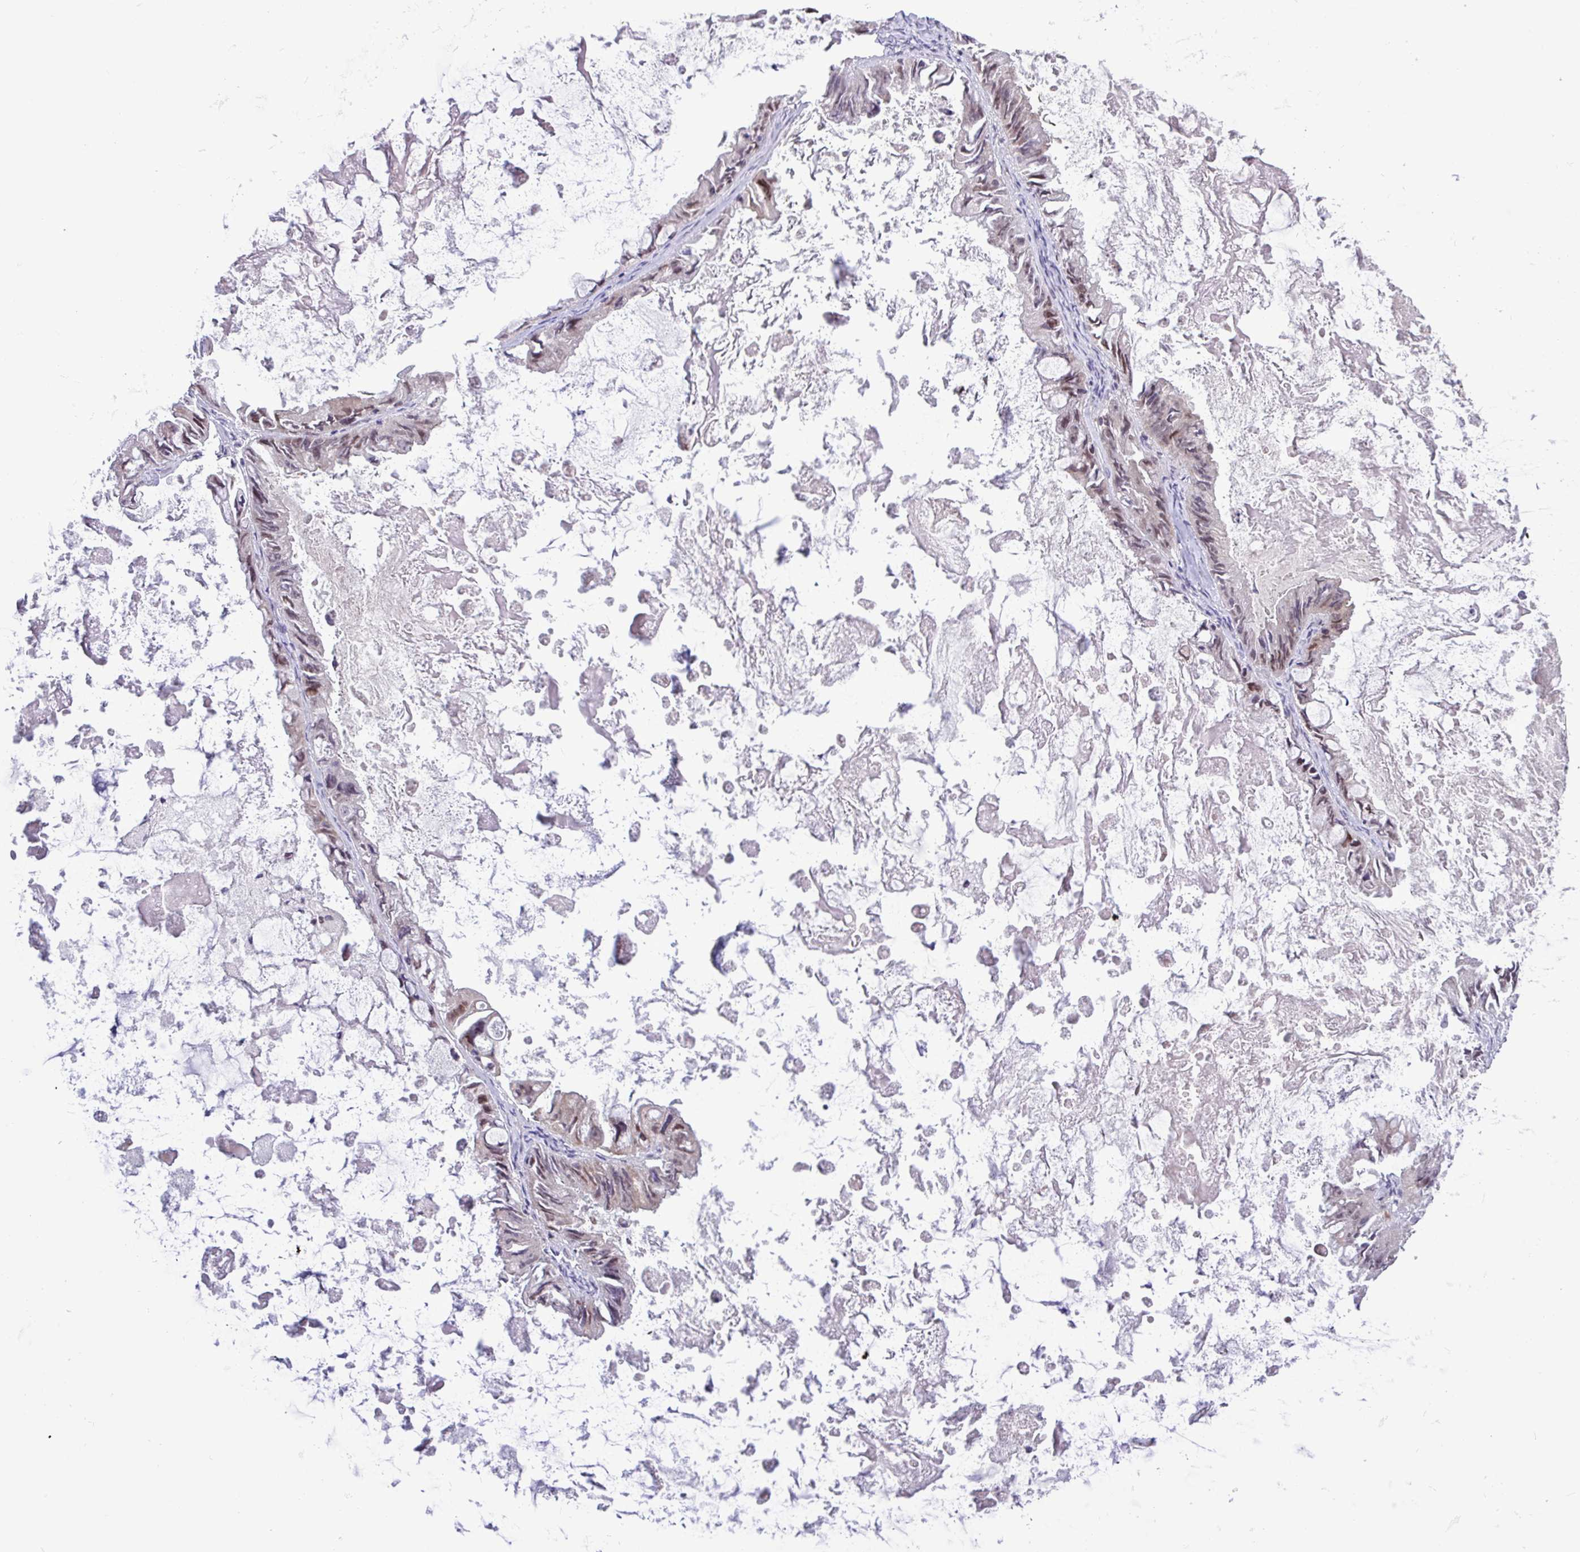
{"staining": {"intensity": "moderate", "quantity": "25%-75%", "location": "cytoplasmic/membranous,nuclear"}, "tissue": "ovarian cancer", "cell_type": "Tumor cells", "image_type": "cancer", "snomed": [{"axis": "morphology", "description": "Cystadenocarcinoma, mucinous, NOS"}, {"axis": "topography", "description": "Ovary"}], "caption": "The histopathology image displays immunohistochemical staining of ovarian cancer (mucinous cystadenocarcinoma). There is moderate cytoplasmic/membranous and nuclear staining is identified in approximately 25%-75% of tumor cells.", "gene": "RTL3", "patient": {"sex": "female", "age": 61}}